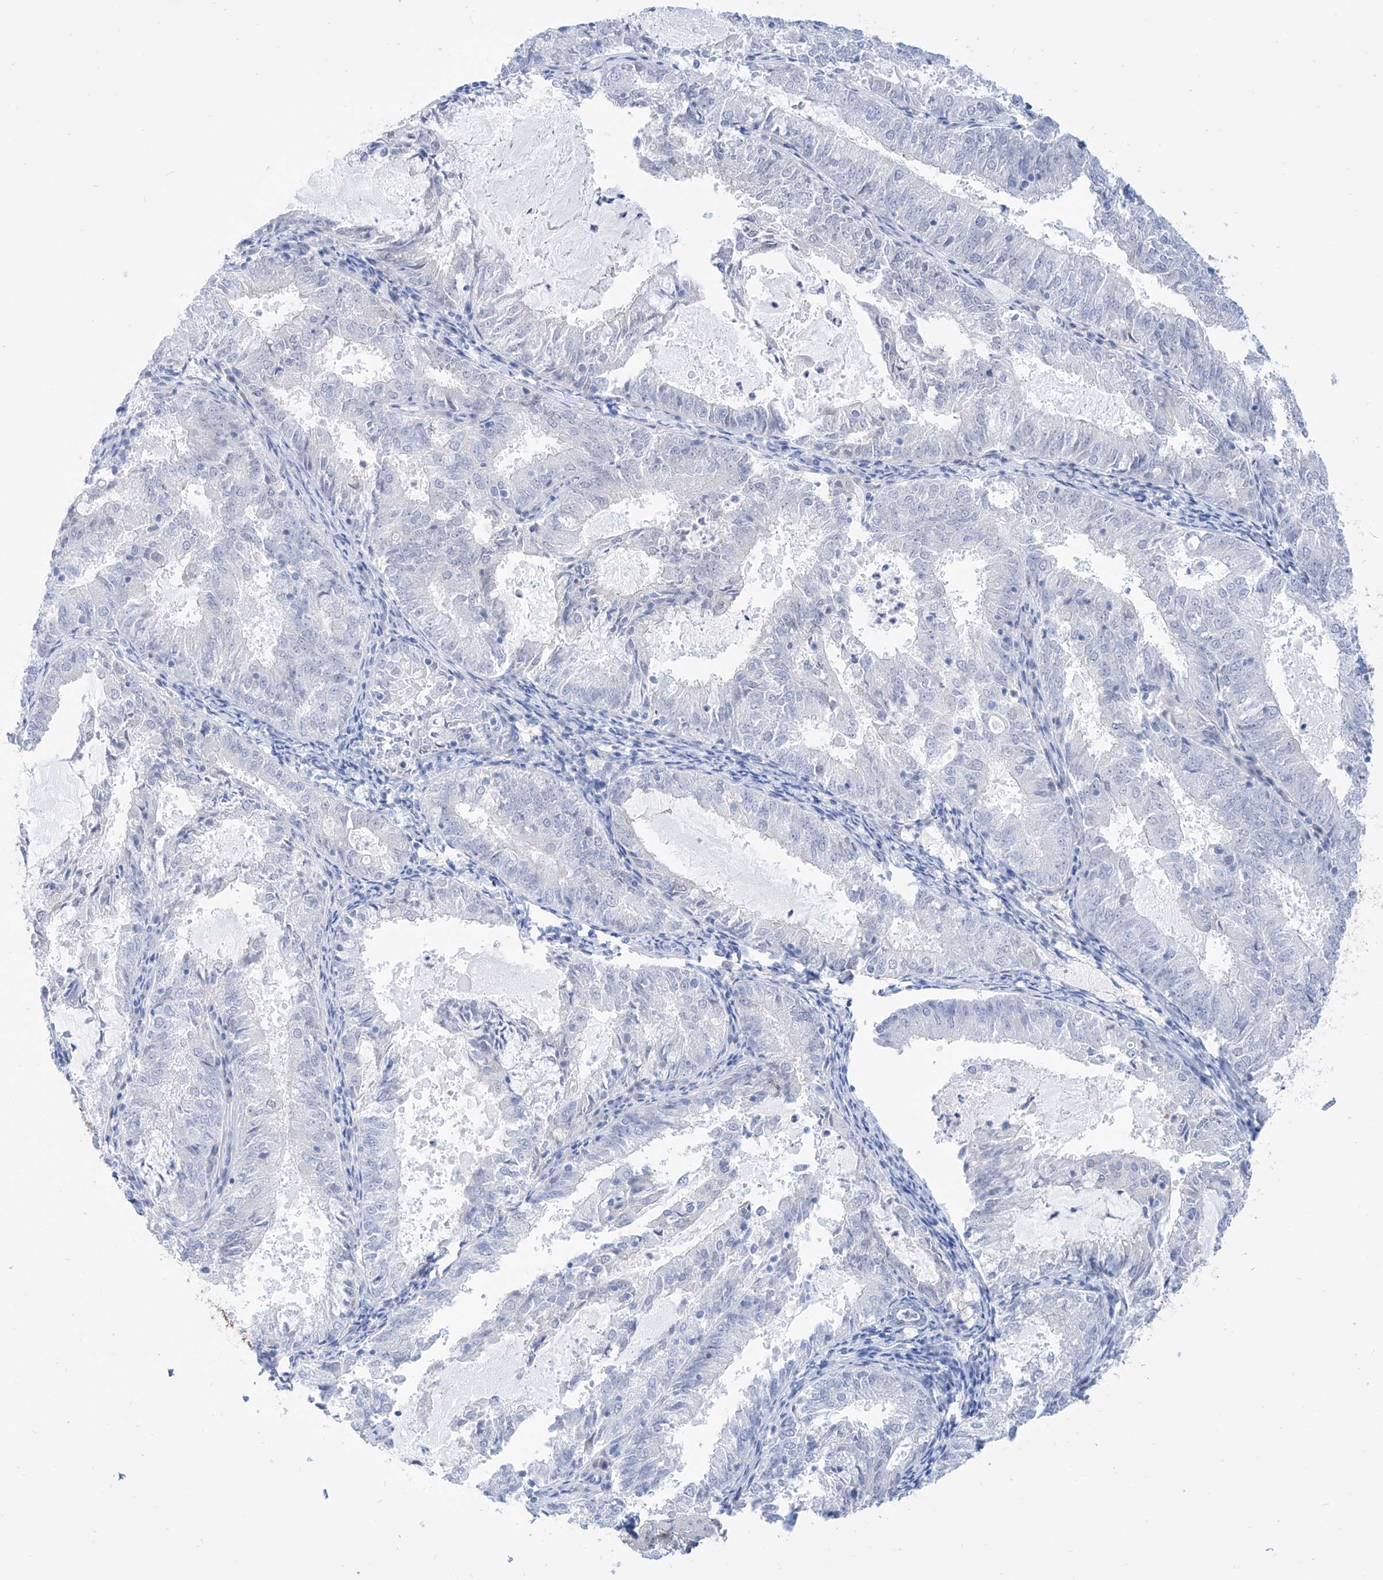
{"staining": {"intensity": "negative", "quantity": "none", "location": "none"}, "tissue": "endometrial cancer", "cell_type": "Tumor cells", "image_type": "cancer", "snomed": [{"axis": "morphology", "description": "Adenocarcinoma, NOS"}, {"axis": "topography", "description": "Endometrium"}], "caption": "A micrograph of human adenocarcinoma (endometrial) is negative for staining in tumor cells.", "gene": "PDXK", "patient": {"sex": "female", "age": 57}}